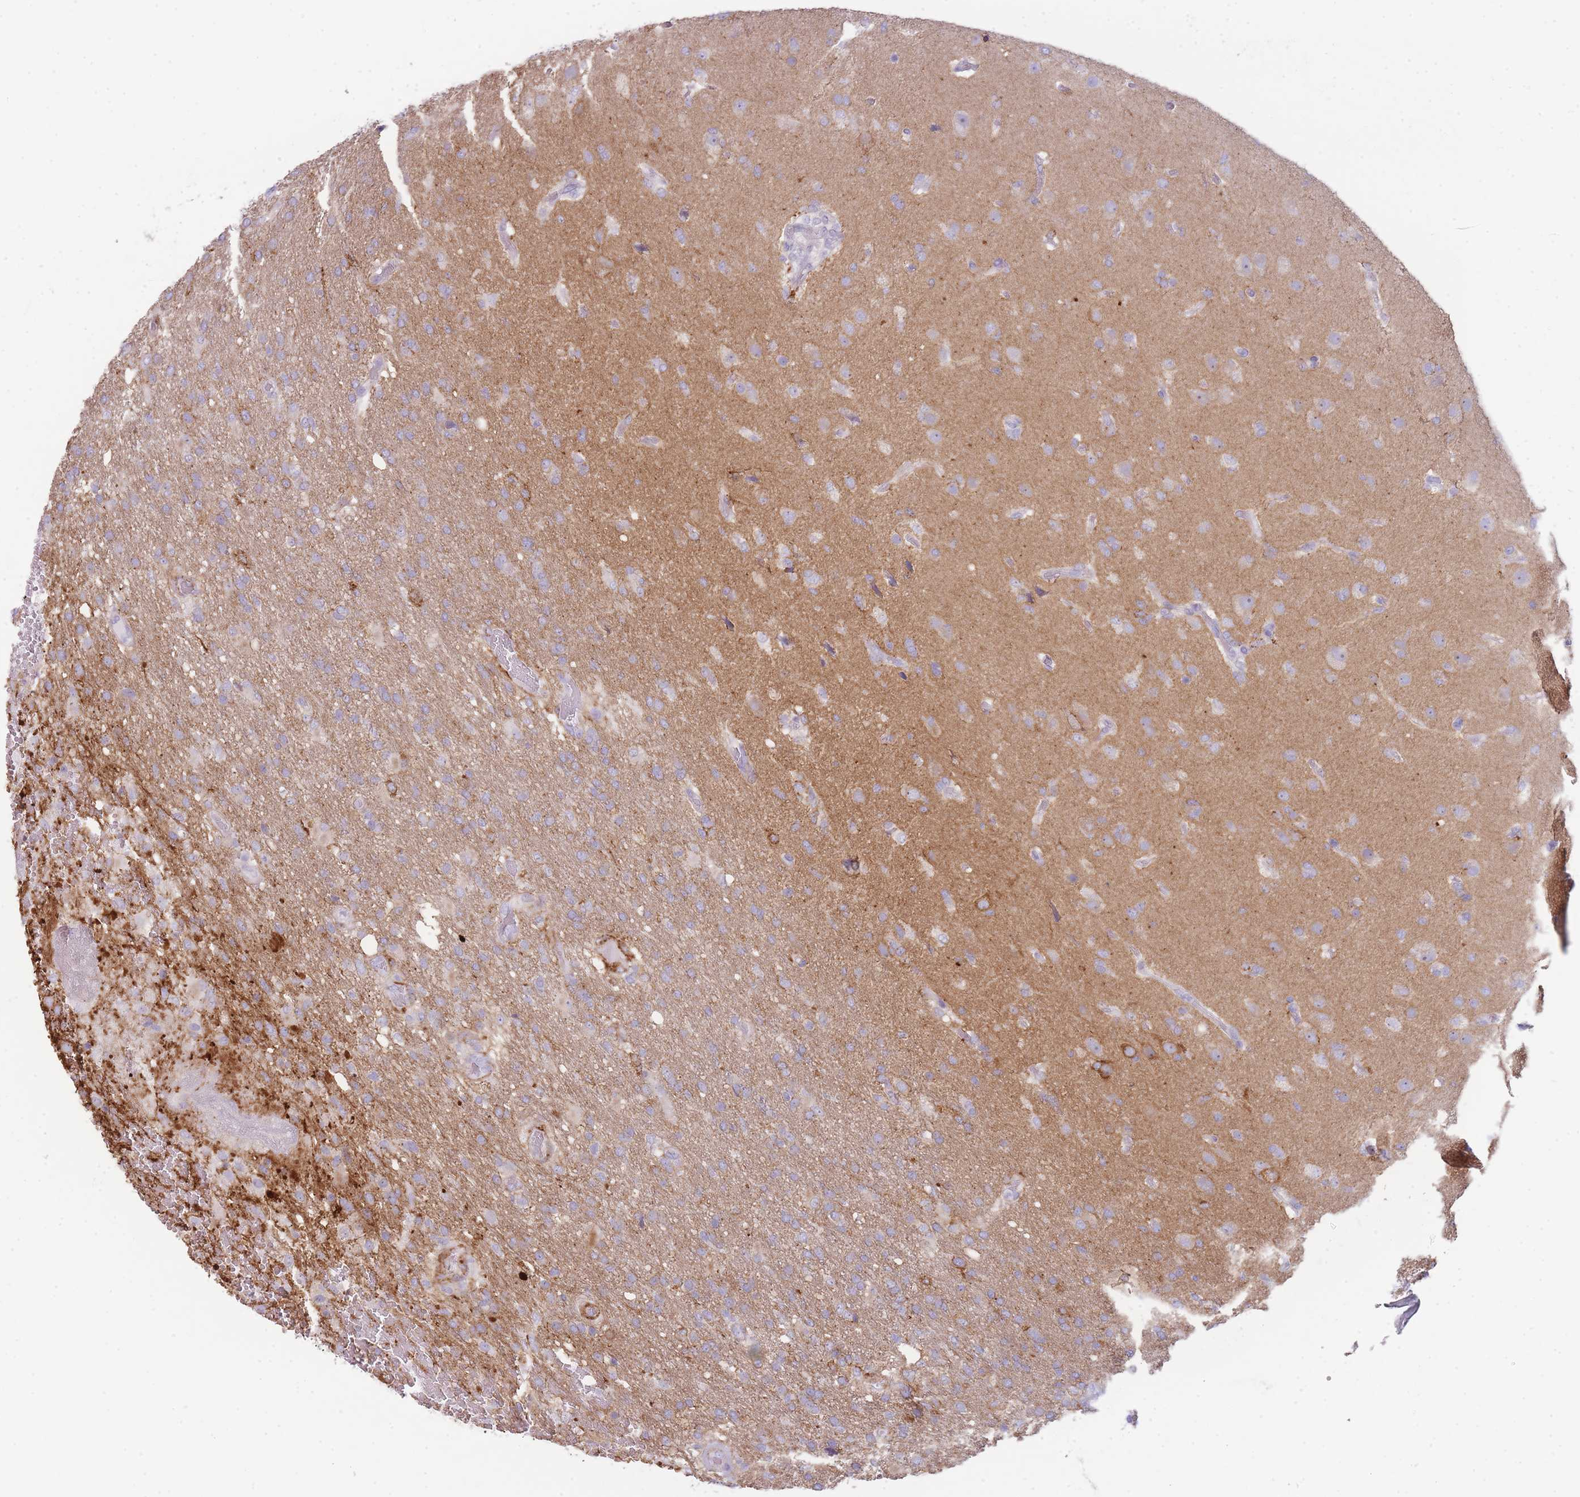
{"staining": {"intensity": "moderate", "quantity": "<25%", "location": "cytoplasmic/membranous"}, "tissue": "glioma", "cell_type": "Tumor cells", "image_type": "cancer", "snomed": [{"axis": "morphology", "description": "Glioma, malignant, High grade"}, {"axis": "topography", "description": "Brain"}], "caption": "High-magnification brightfield microscopy of glioma stained with DAB (3,3'-diaminobenzidine) (brown) and counterstained with hematoxylin (blue). tumor cells exhibit moderate cytoplasmic/membranous positivity is seen in about<25% of cells. Immunohistochemistry stains the protein in brown and the nuclei are stained blue.", "gene": "UTP14A", "patient": {"sex": "female", "age": 74}}